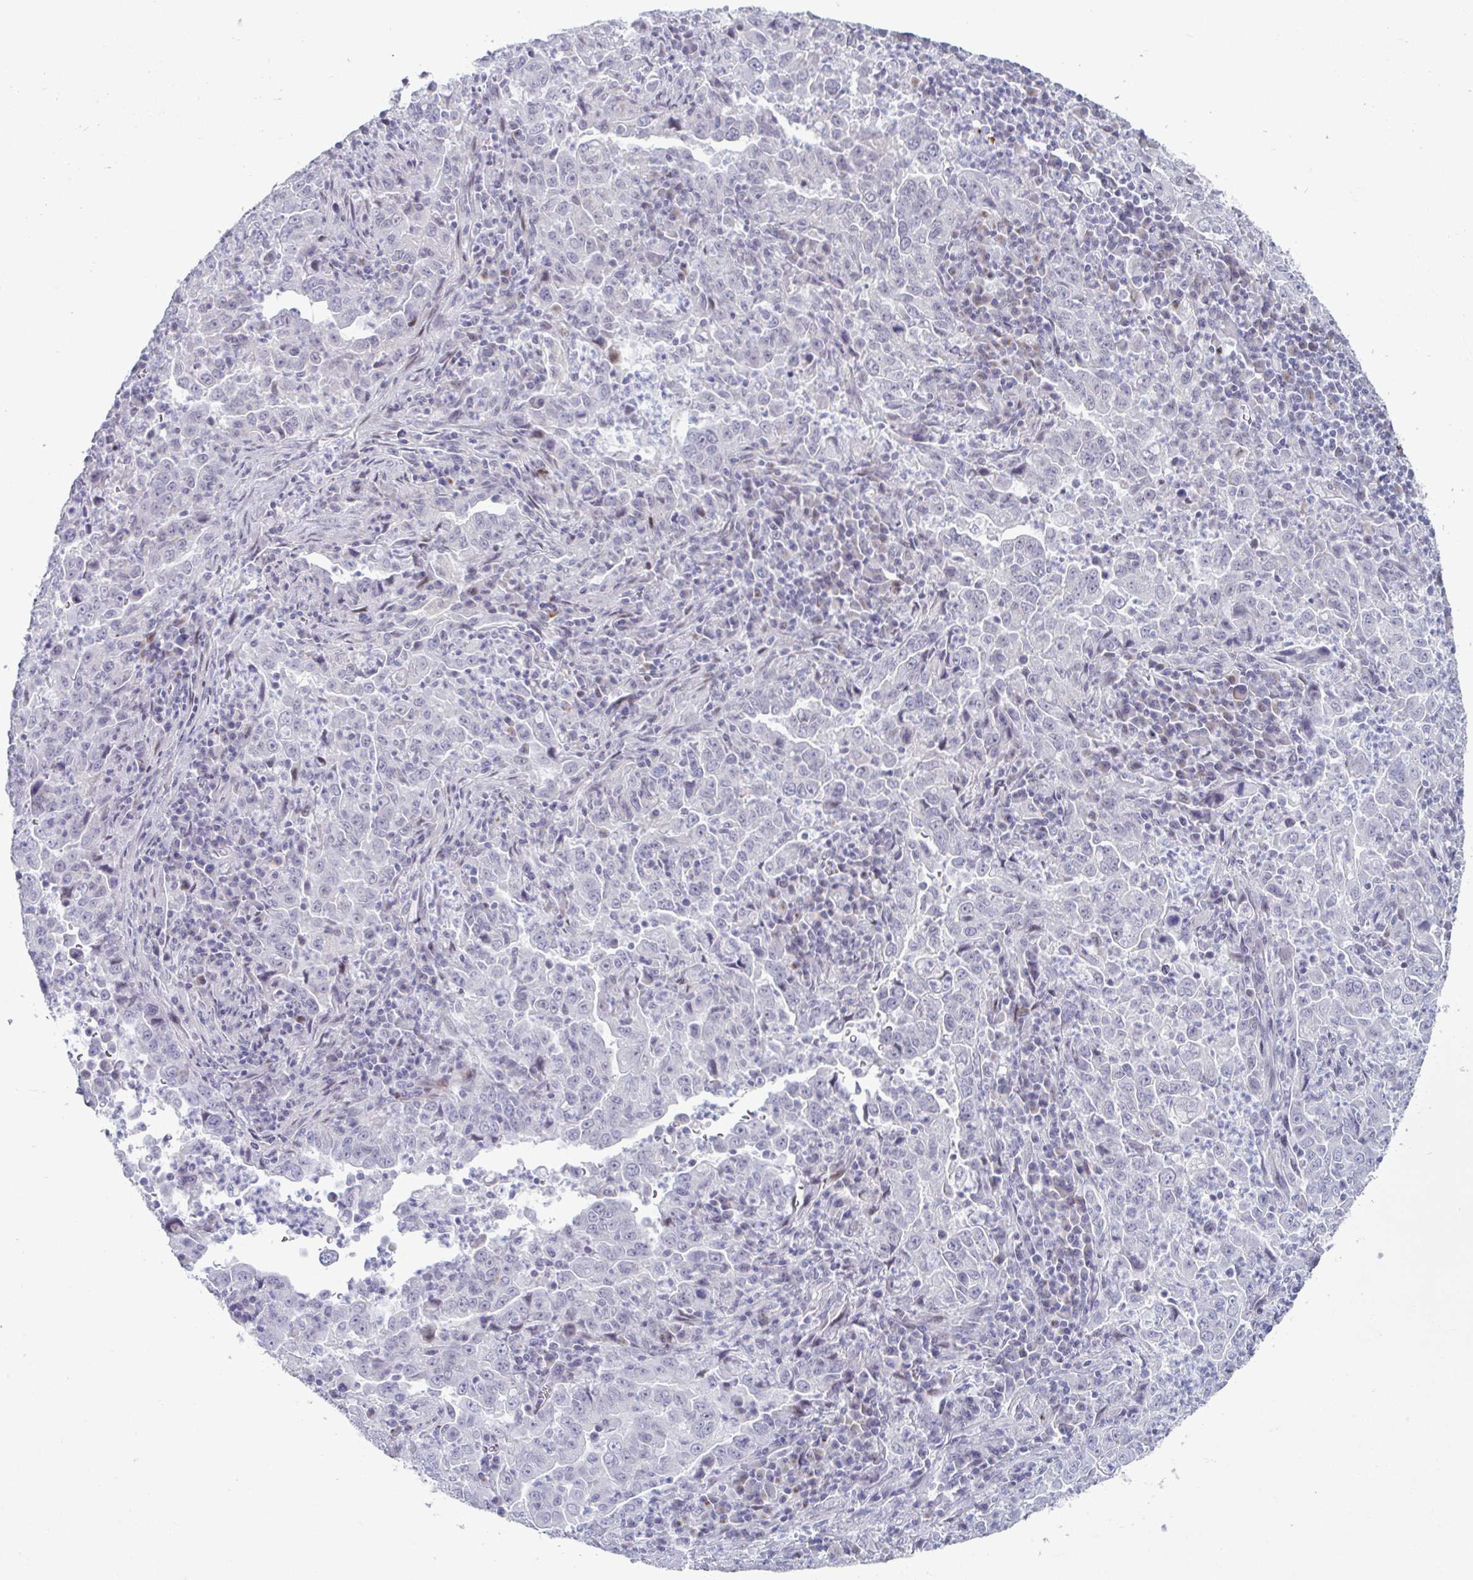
{"staining": {"intensity": "negative", "quantity": "none", "location": "none"}, "tissue": "lung cancer", "cell_type": "Tumor cells", "image_type": "cancer", "snomed": [{"axis": "morphology", "description": "Adenocarcinoma, NOS"}, {"axis": "topography", "description": "Lung"}], "caption": "Immunohistochemistry photomicrograph of human lung adenocarcinoma stained for a protein (brown), which demonstrates no staining in tumor cells.", "gene": "VSIG10L", "patient": {"sex": "male", "age": 67}}